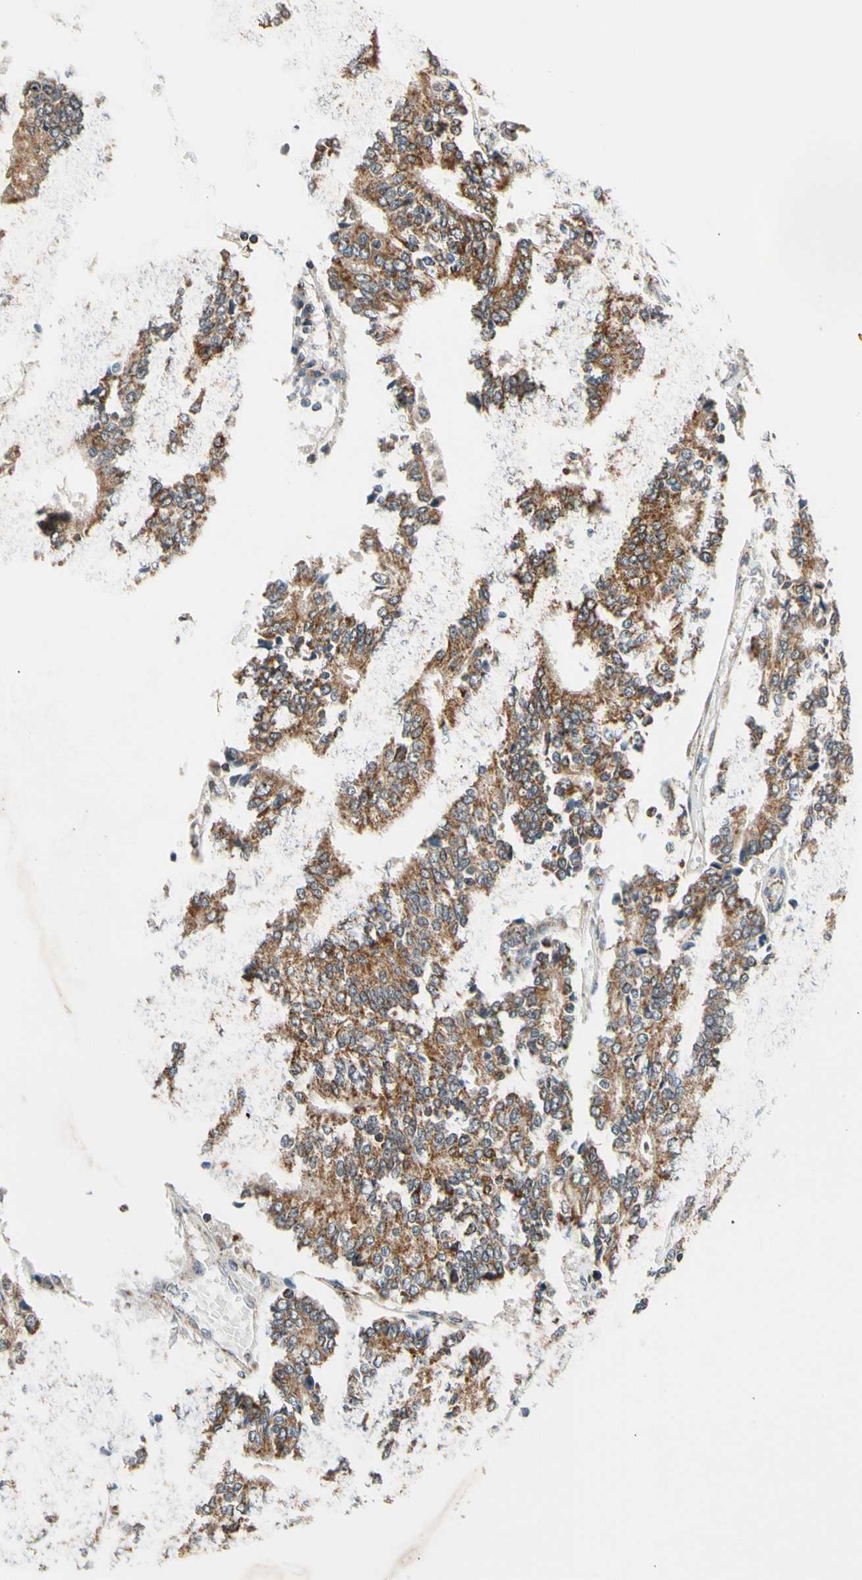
{"staining": {"intensity": "moderate", "quantity": ">75%", "location": "cytoplasmic/membranous"}, "tissue": "prostate cancer", "cell_type": "Tumor cells", "image_type": "cancer", "snomed": [{"axis": "morphology", "description": "Adenocarcinoma, High grade"}, {"axis": "topography", "description": "Prostate"}], "caption": "The micrograph demonstrates a brown stain indicating the presence of a protein in the cytoplasmic/membranous of tumor cells in prostate cancer (high-grade adenocarcinoma). Using DAB (brown) and hematoxylin (blue) stains, captured at high magnification using brightfield microscopy.", "gene": "KHDC4", "patient": {"sex": "male", "age": 55}}